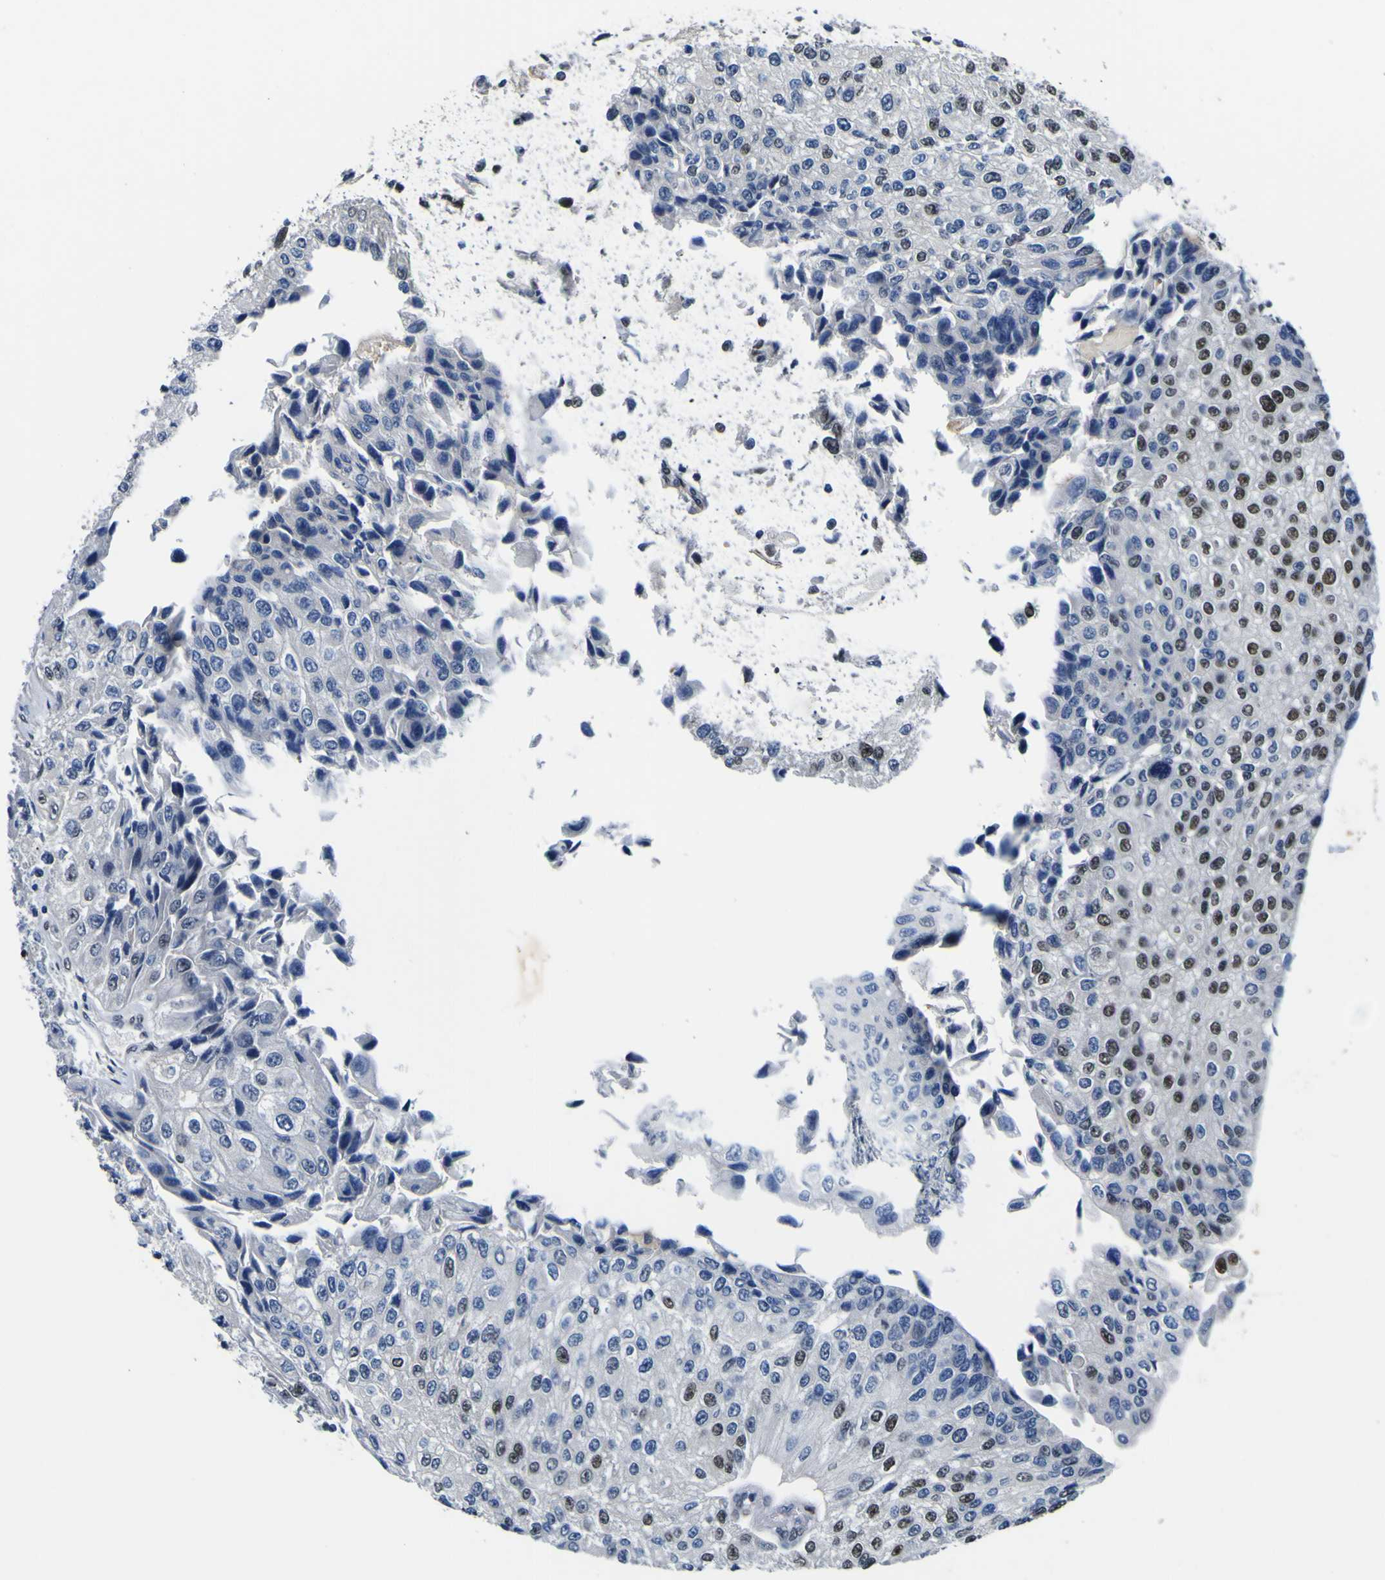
{"staining": {"intensity": "moderate", "quantity": "<25%", "location": "nuclear"}, "tissue": "urothelial cancer", "cell_type": "Tumor cells", "image_type": "cancer", "snomed": [{"axis": "morphology", "description": "Urothelial carcinoma, High grade"}, {"axis": "topography", "description": "Kidney"}, {"axis": "topography", "description": "Urinary bladder"}], "caption": "A histopathology image of urothelial carcinoma (high-grade) stained for a protein reveals moderate nuclear brown staining in tumor cells.", "gene": "CUL4B", "patient": {"sex": "male", "age": 77}}